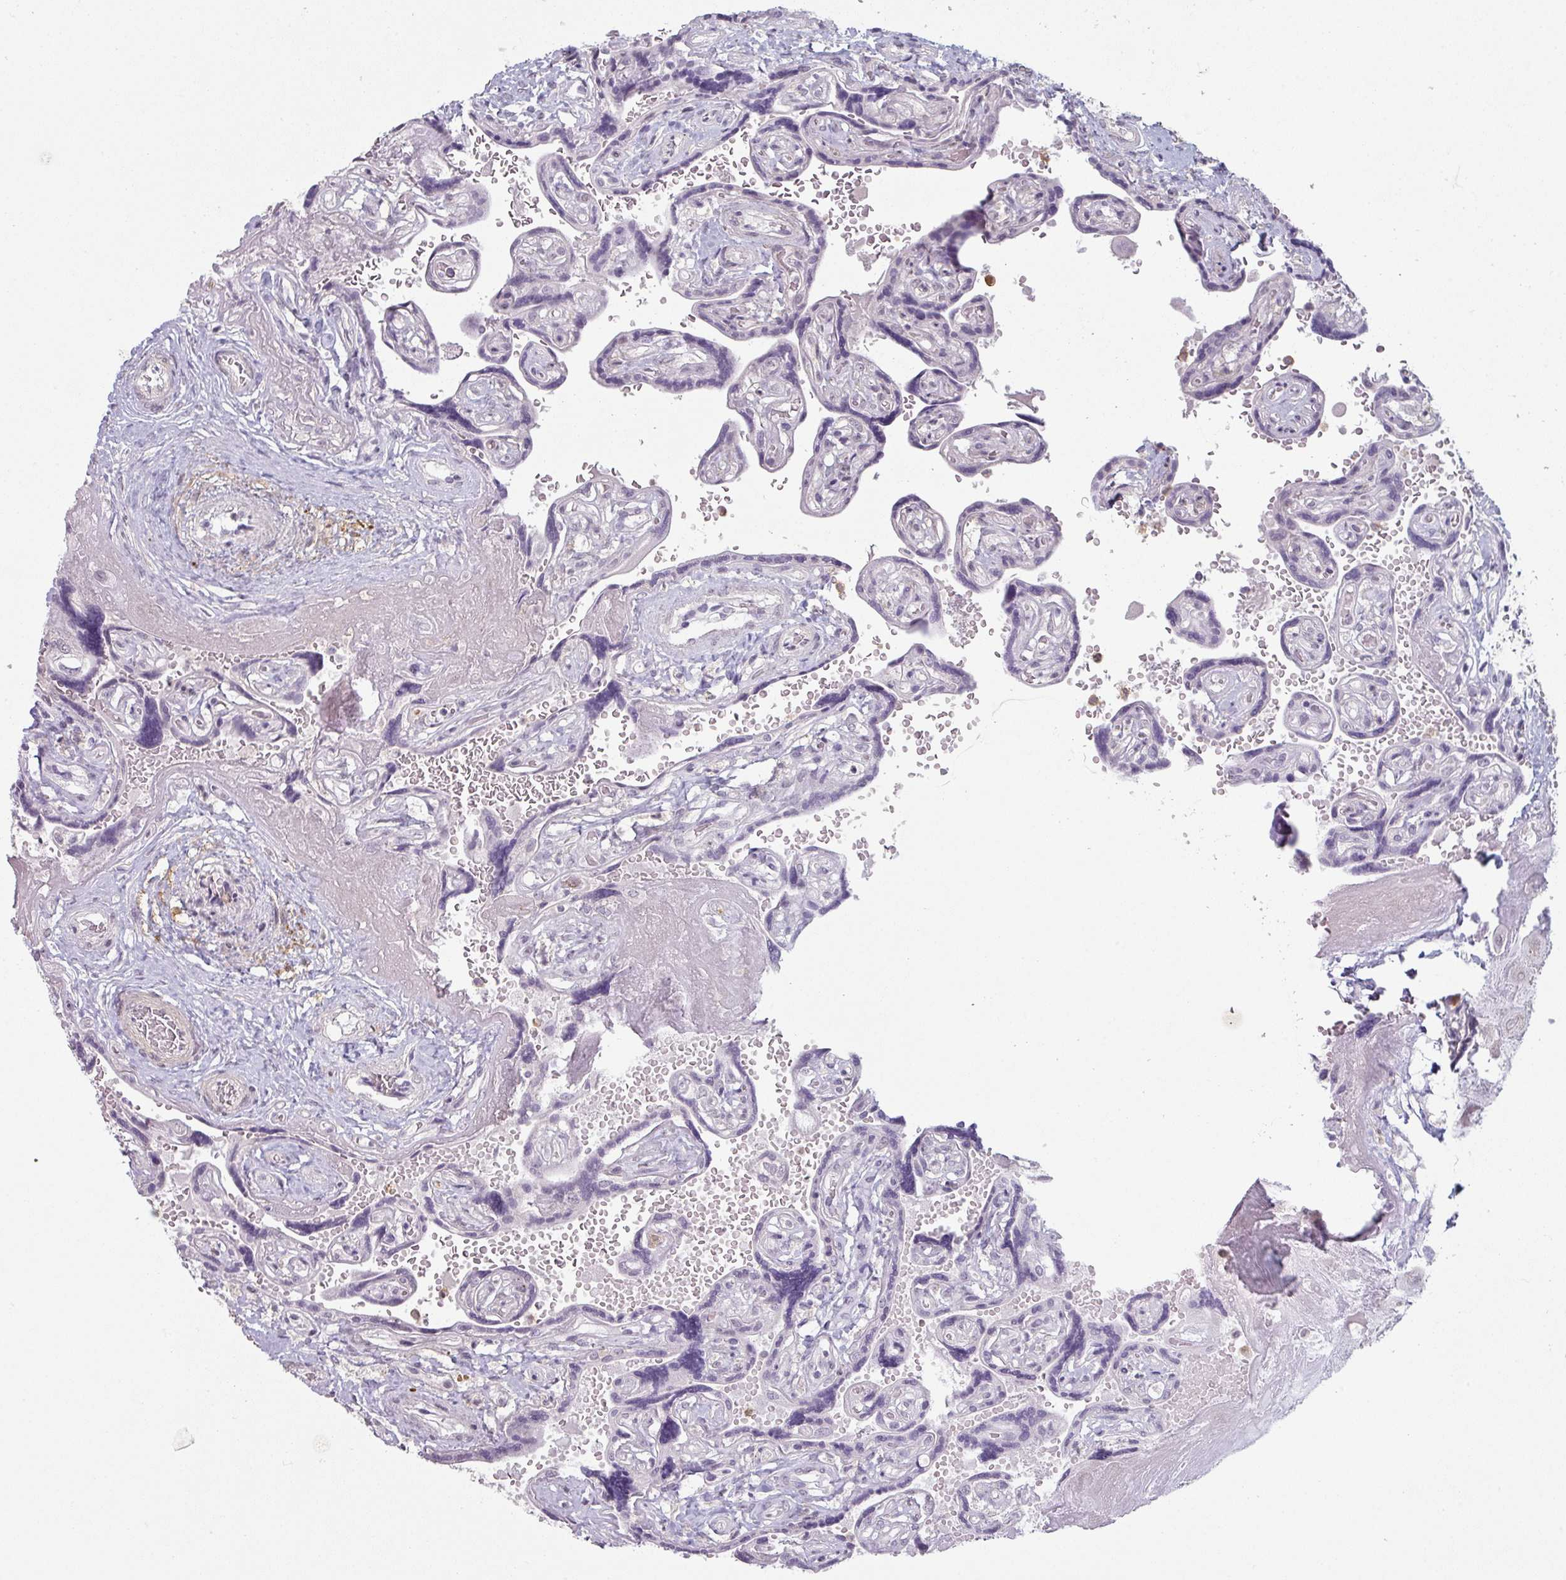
{"staining": {"intensity": "negative", "quantity": "none", "location": "none"}, "tissue": "placenta", "cell_type": "Trophoblastic cells", "image_type": "normal", "snomed": [{"axis": "morphology", "description": "Normal tissue, NOS"}, {"axis": "topography", "description": "Placenta"}], "caption": "This is an IHC image of unremarkable placenta. There is no staining in trophoblastic cells.", "gene": "MAGEC3", "patient": {"sex": "female", "age": 32}}